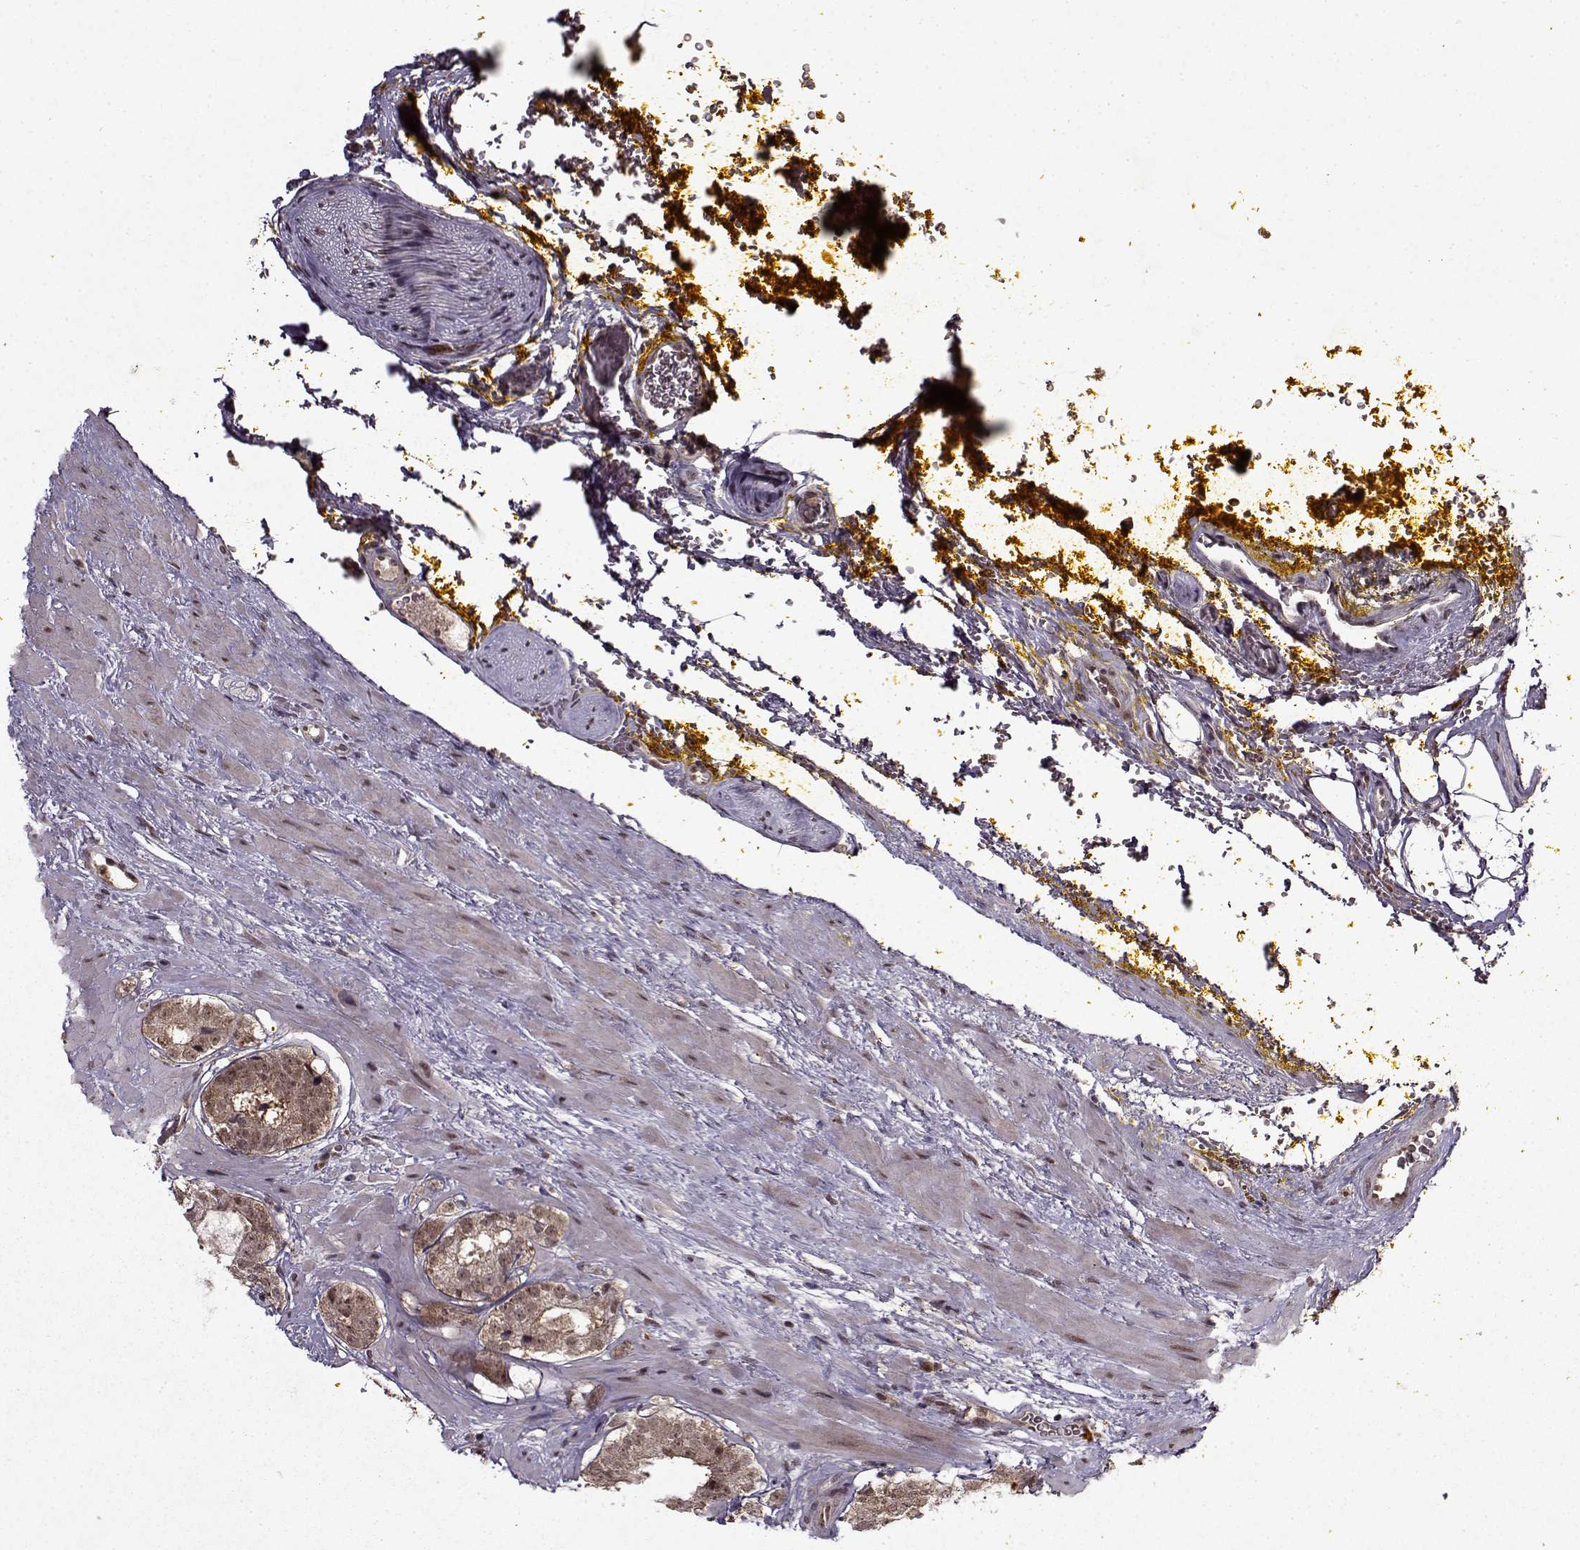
{"staining": {"intensity": "weak", "quantity": ">75%", "location": "cytoplasmic/membranous"}, "tissue": "prostate cancer", "cell_type": "Tumor cells", "image_type": "cancer", "snomed": [{"axis": "morphology", "description": "Adenocarcinoma, Low grade"}, {"axis": "topography", "description": "Prostate"}], "caption": "Low-grade adenocarcinoma (prostate) stained with immunohistochemistry (IHC) displays weak cytoplasmic/membranous expression in approximately >75% of tumor cells. Nuclei are stained in blue.", "gene": "PSMA7", "patient": {"sex": "male", "age": 60}}